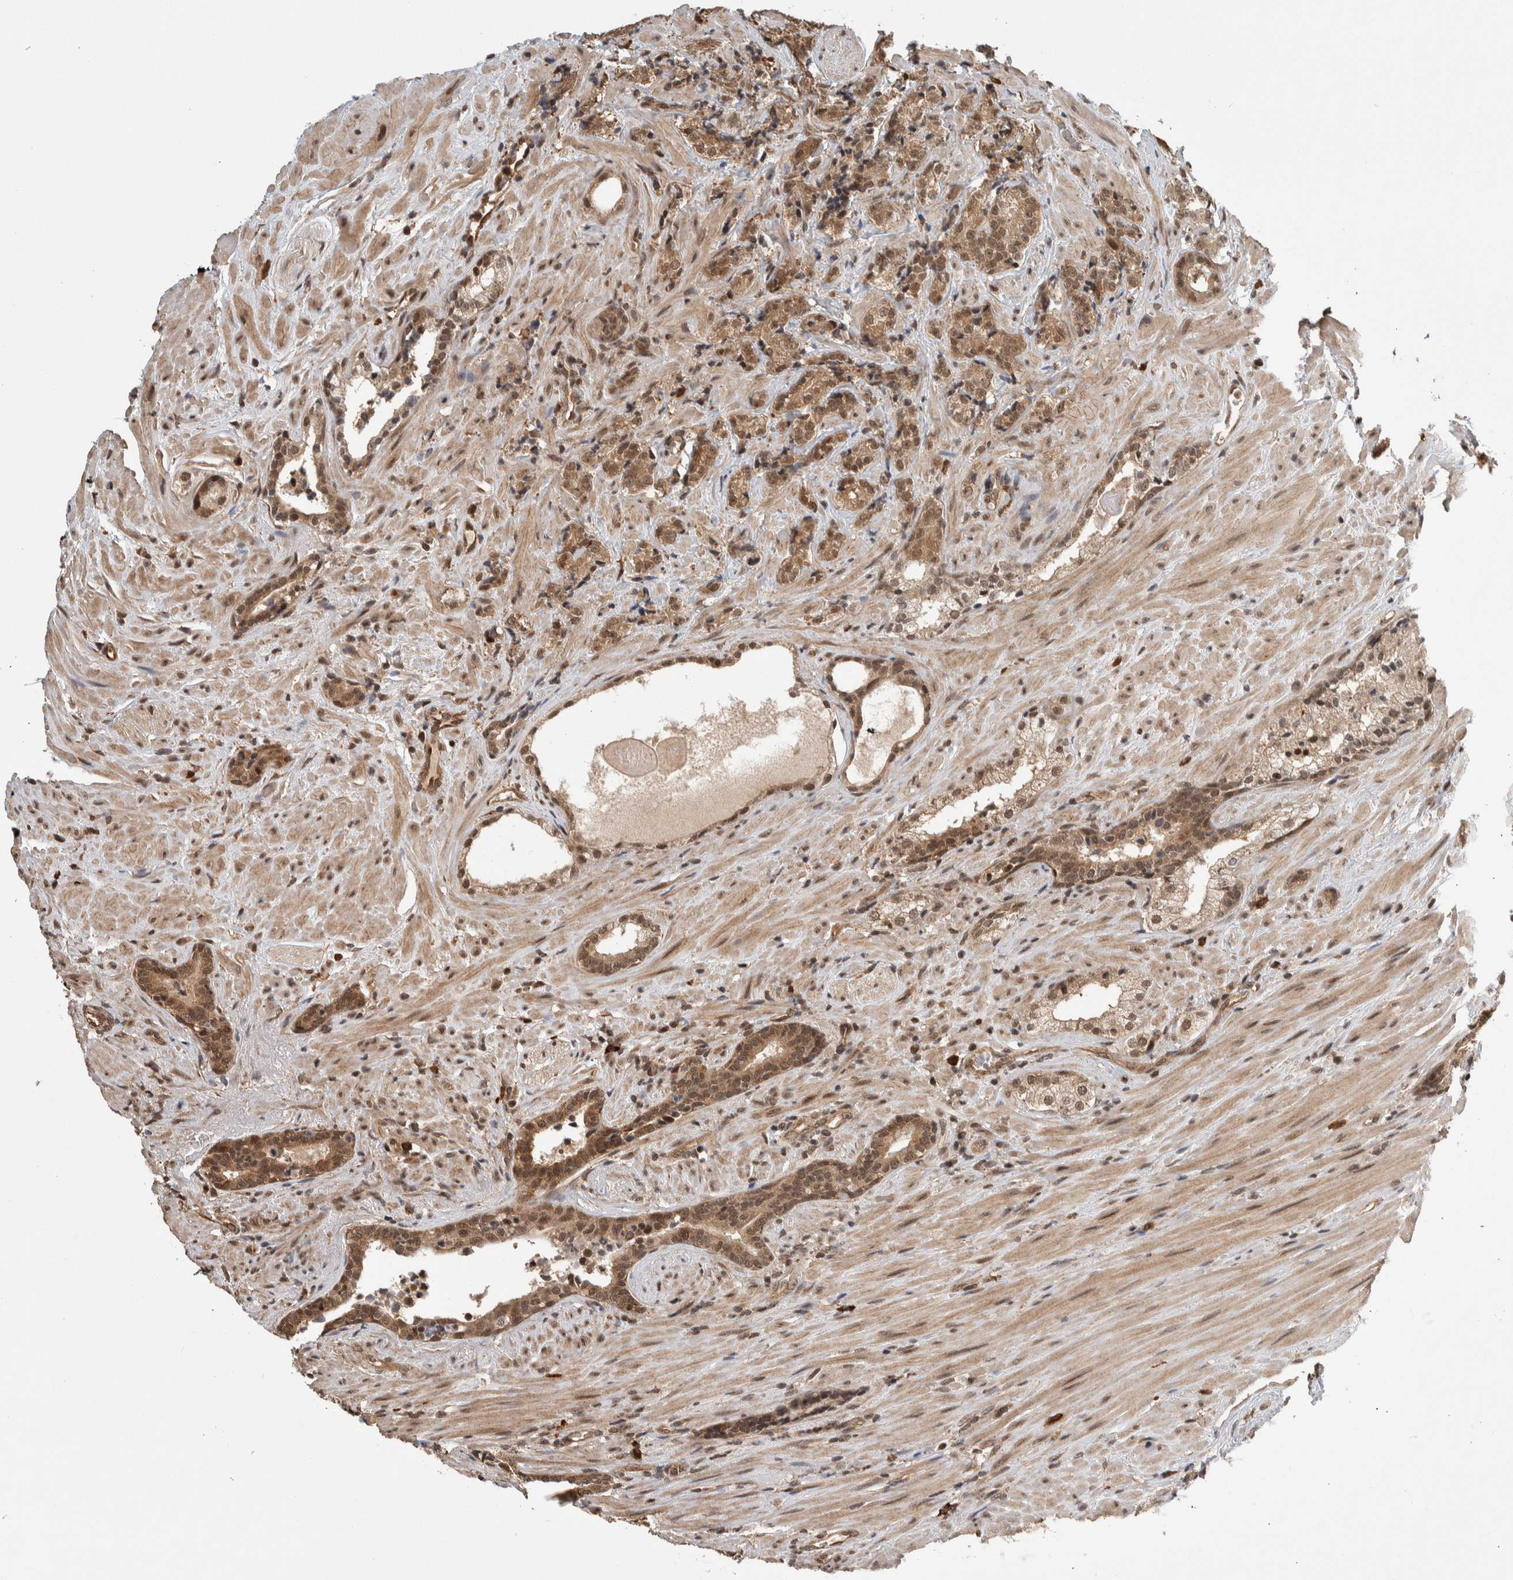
{"staining": {"intensity": "moderate", "quantity": ">75%", "location": "cytoplasmic/membranous,nuclear"}, "tissue": "prostate cancer", "cell_type": "Tumor cells", "image_type": "cancer", "snomed": [{"axis": "morphology", "description": "Adenocarcinoma, High grade"}, {"axis": "topography", "description": "Prostate"}], "caption": "Immunohistochemistry (IHC) histopathology image of human prostate cancer stained for a protein (brown), which reveals medium levels of moderate cytoplasmic/membranous and nuclear expression in about >75% of tumor cells.", "gene": "ZNF592", "patient": {"sex": "male", "age": 71}}